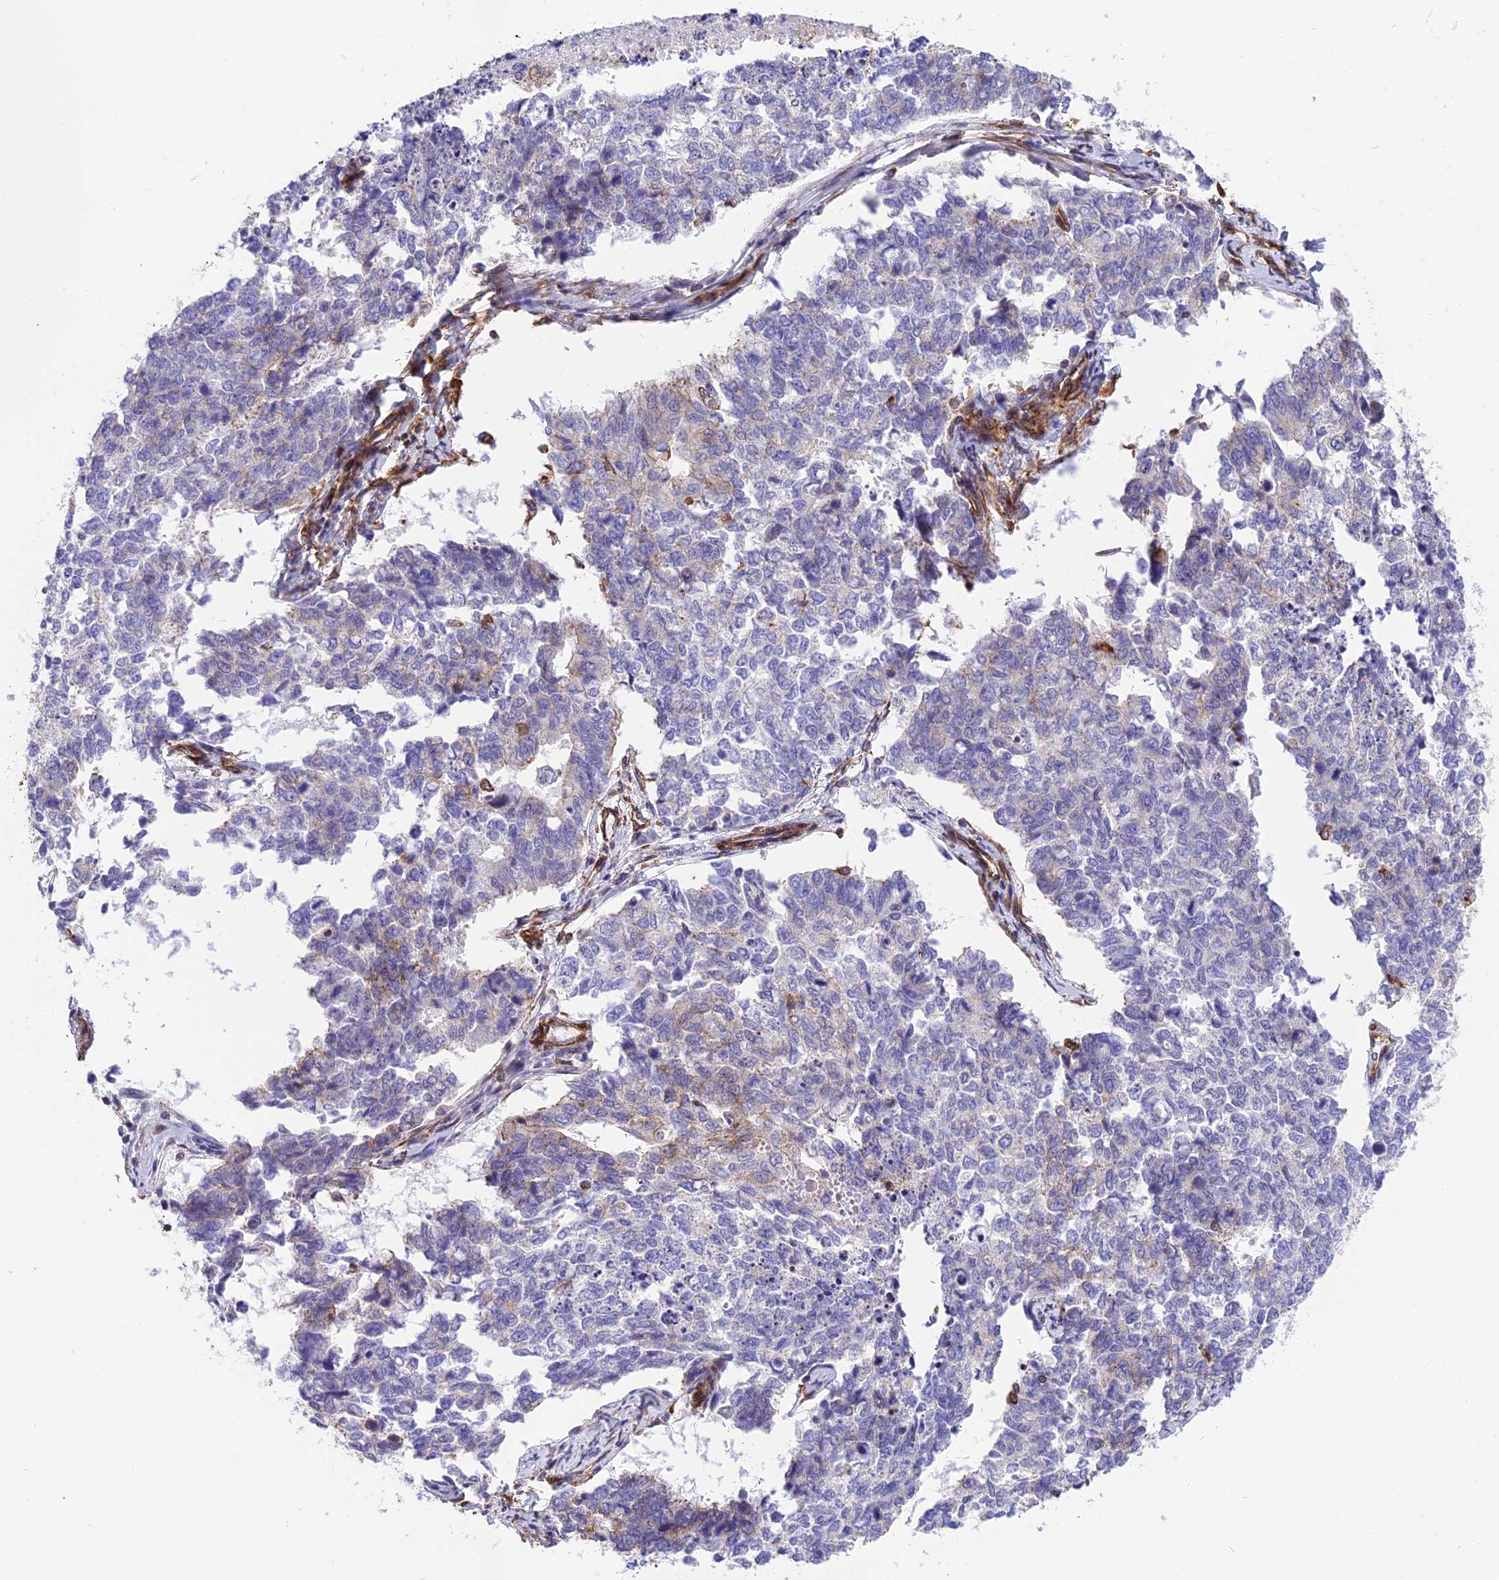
{"staining": {"intensity": "negative", "quantity": "none", "location": "none"}, "tissue": "cervical cancer", "cell_type": "Tumor cells", "image_type": "cancer", "snomed": [{"axis": "morphology", "description": "Squamous cell carcinoma, NOS"}, {"axis": "topography", "description": "Cervix"}], "caption": "Cervical cancer was stained to show a protein in brown. There is no significant positivity in tumor cells. (DAB (3,3'-diaminobenzidine) immunohistochemistry visualized using brightfield microscopy, high magnification).", "gene": "R3HDM4", "patient": {"sex": "female", "age": 63}}